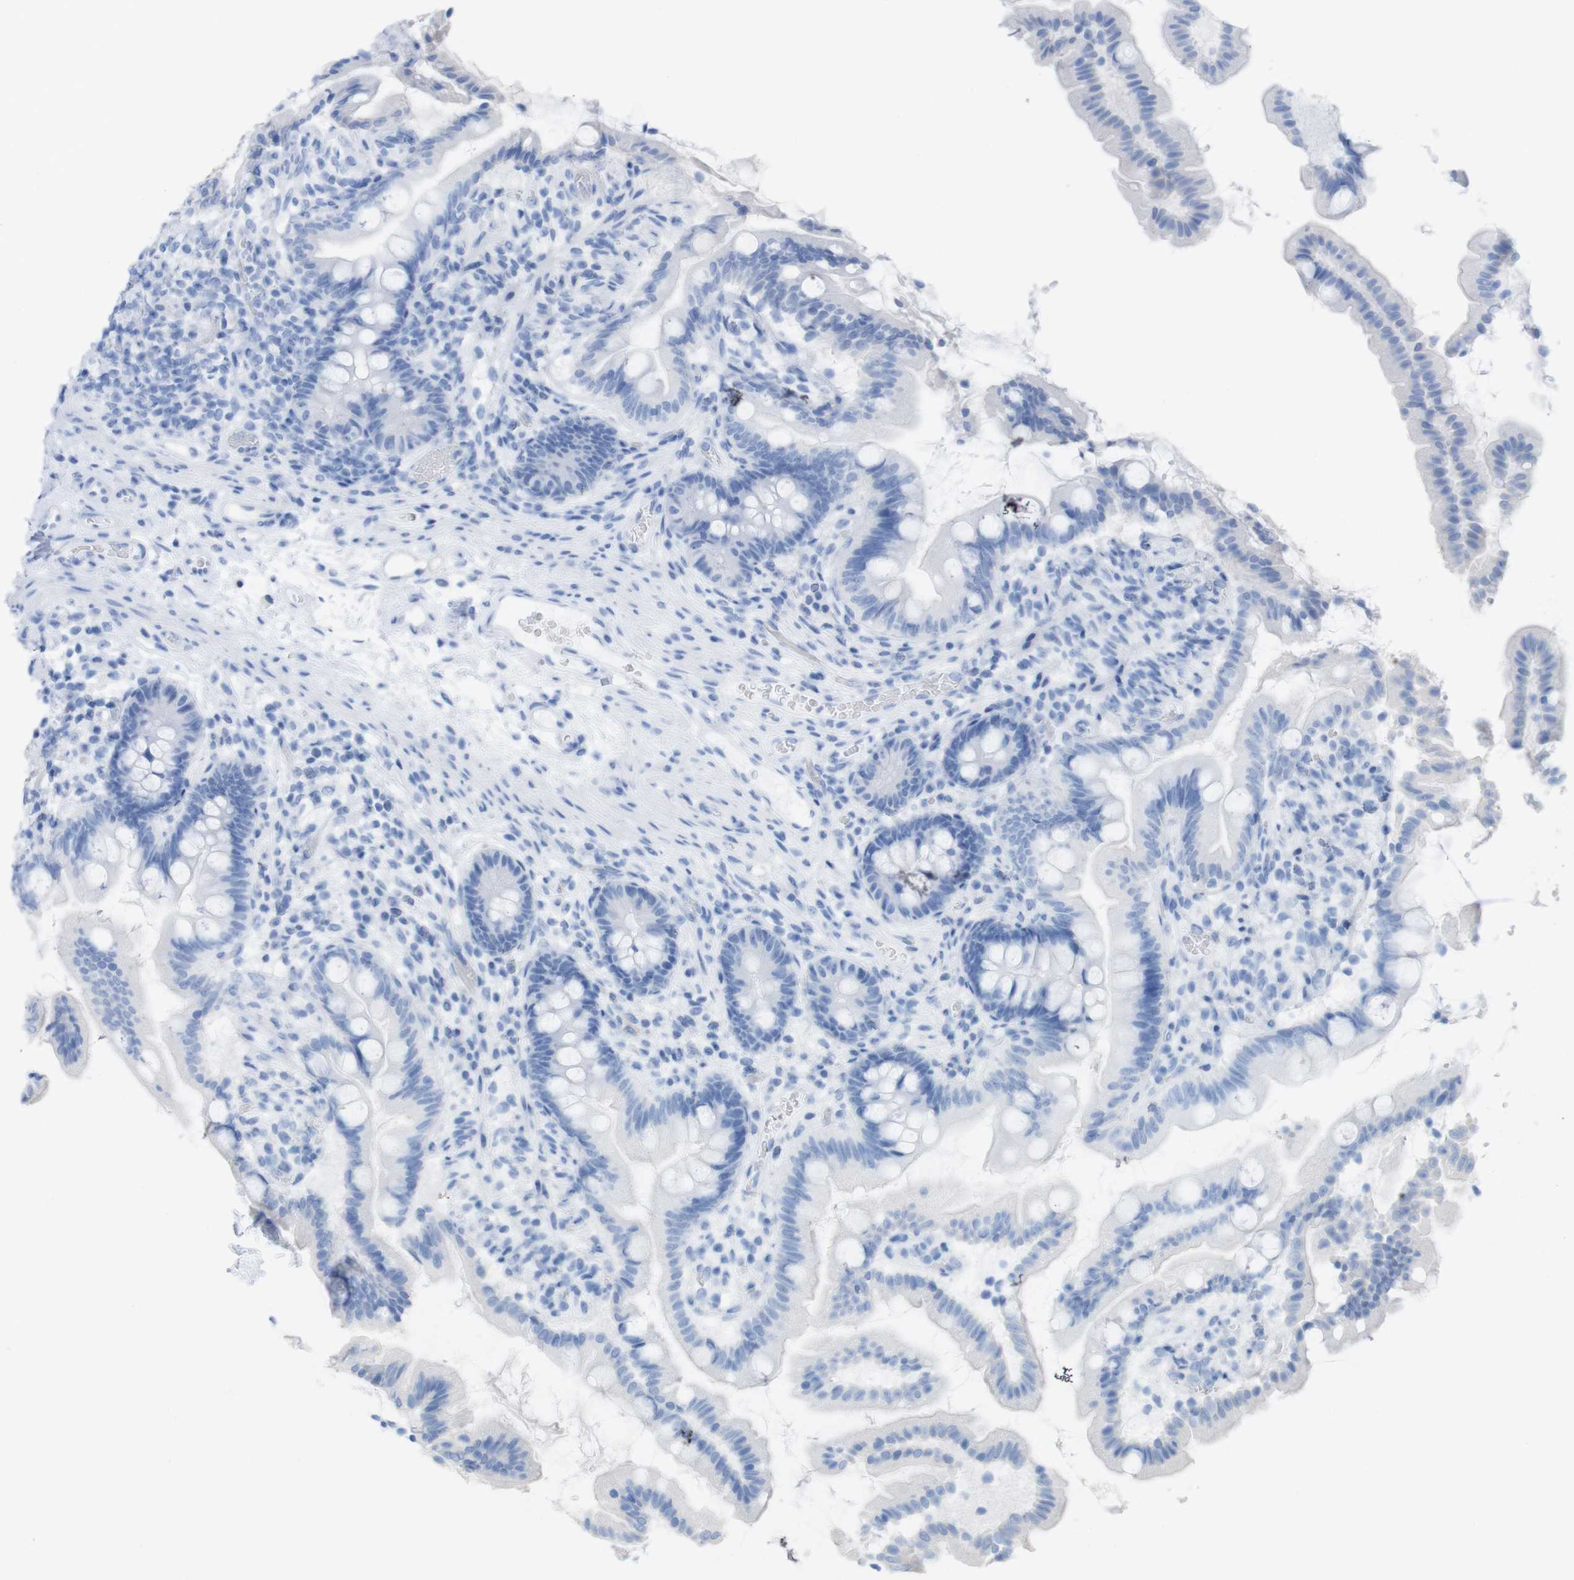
{"staining": {"intensity": "negative", "quantity": "none", "location": "none"}, "tissue": "small intestine", "cell_type": "Glandular cells", "image_type": "normal", "snomed": [{"axis": "morphology", "description": "Normal tissue, NOS"}, {"axis": "topography", "description": "Small intestine"}], "caption": "Small intestine was stained to show a protein in brown. There is no significant positivity in glandular cells.", "gene": "MYH7", "patient": {"sex": "female", "age": 56}}